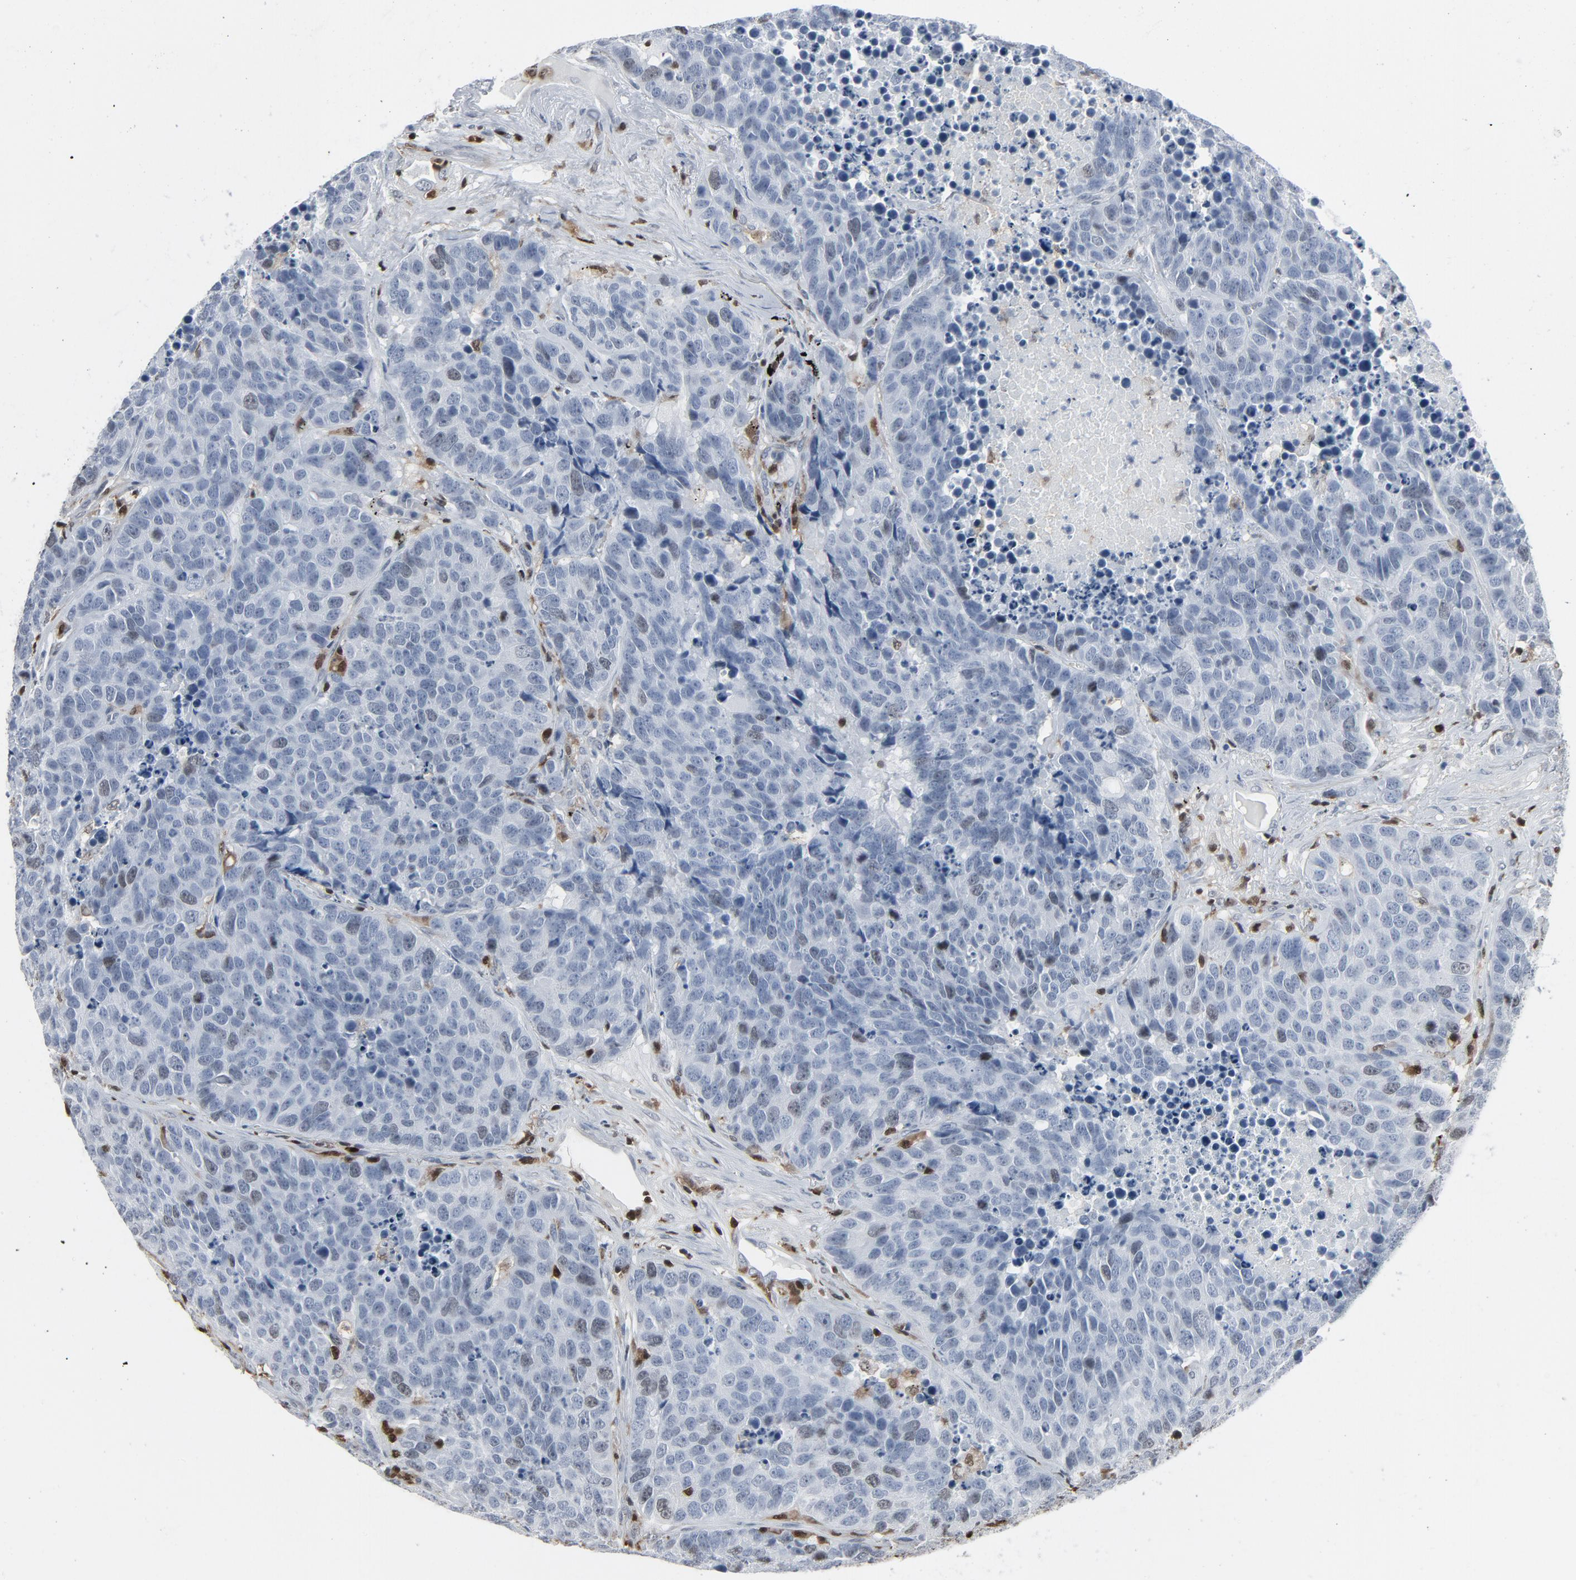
{"staining": {"intensity": "negative", "quantity": "none", "location": "none"}, "tissue": "carcinoid", "cell_type": "Tumor cells", "image_type": "cancer", "snomed": [{"axis": "morphology", "description": "Carcinoid, malignant, NOS"}, {"axis": "topography", "description": "Lung"}], "caption": "This is an IHC image of malignant carcinoid. There is no staining in tumor cells.", "gene": "STAT5A", "patient": {"sex": "male", "age": 60}}